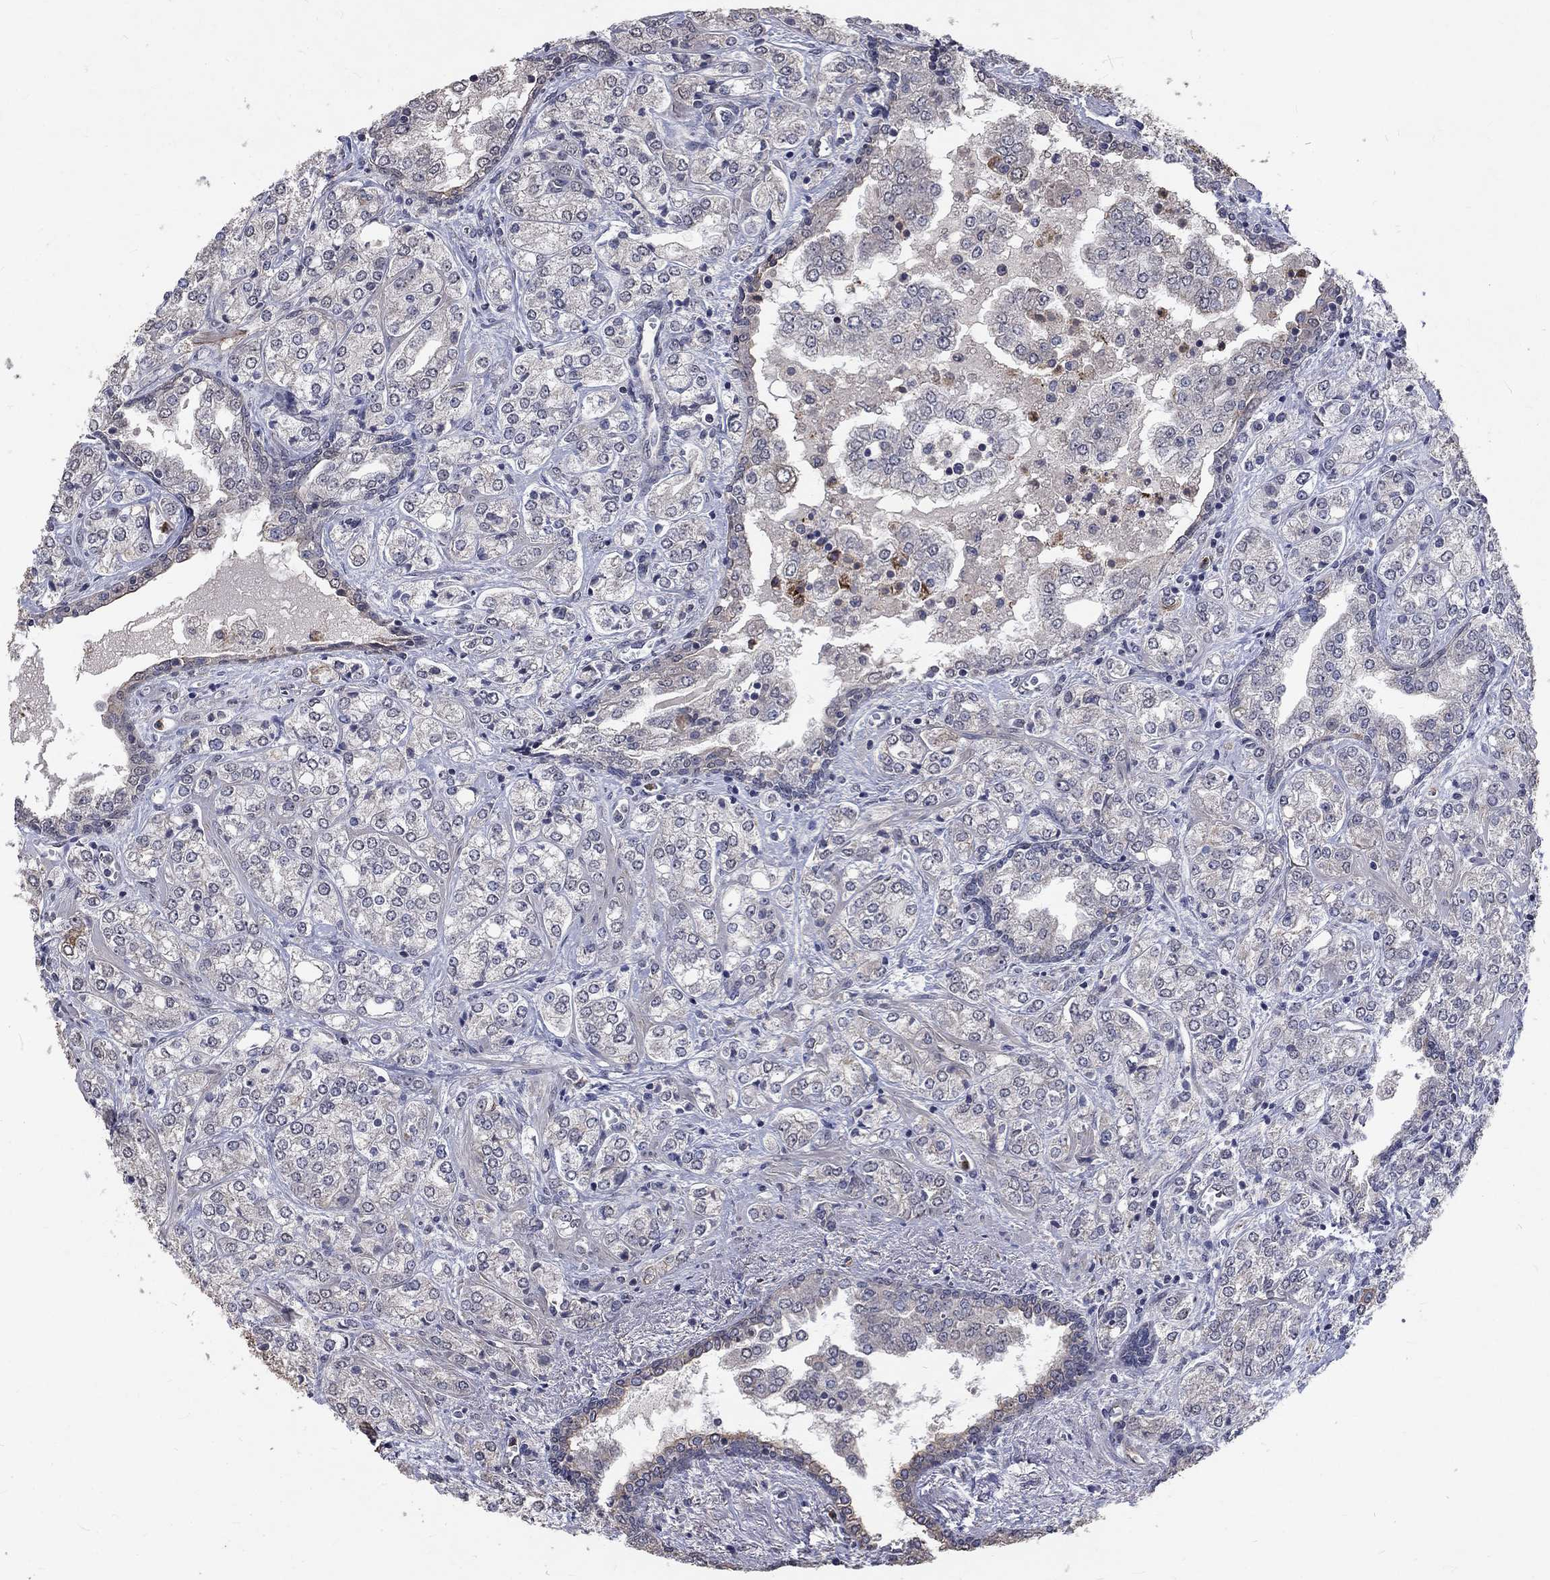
{"staining": {"intensity": "weak", "quantity": "<25%", "location": "cytoplasmic/membranous"}, "tissue": "prostate cancer", "cell_type": "Tumor cells", "image_type": "cancer", "snomed": [{"axis": "morphology", "description": "Adenocarcinoma, NOS"}, {"axis": "topography", "description": "Prostate and seminal vesicle, NOS"}, {"axis": "topography", "description": "Prostate"}], "caption": "IHC of adenocarcinoma (prostate) demonstrates no expression in tumor cells.", "gene": "CHST5", "patient": {"sex": "male", "age": 62}}